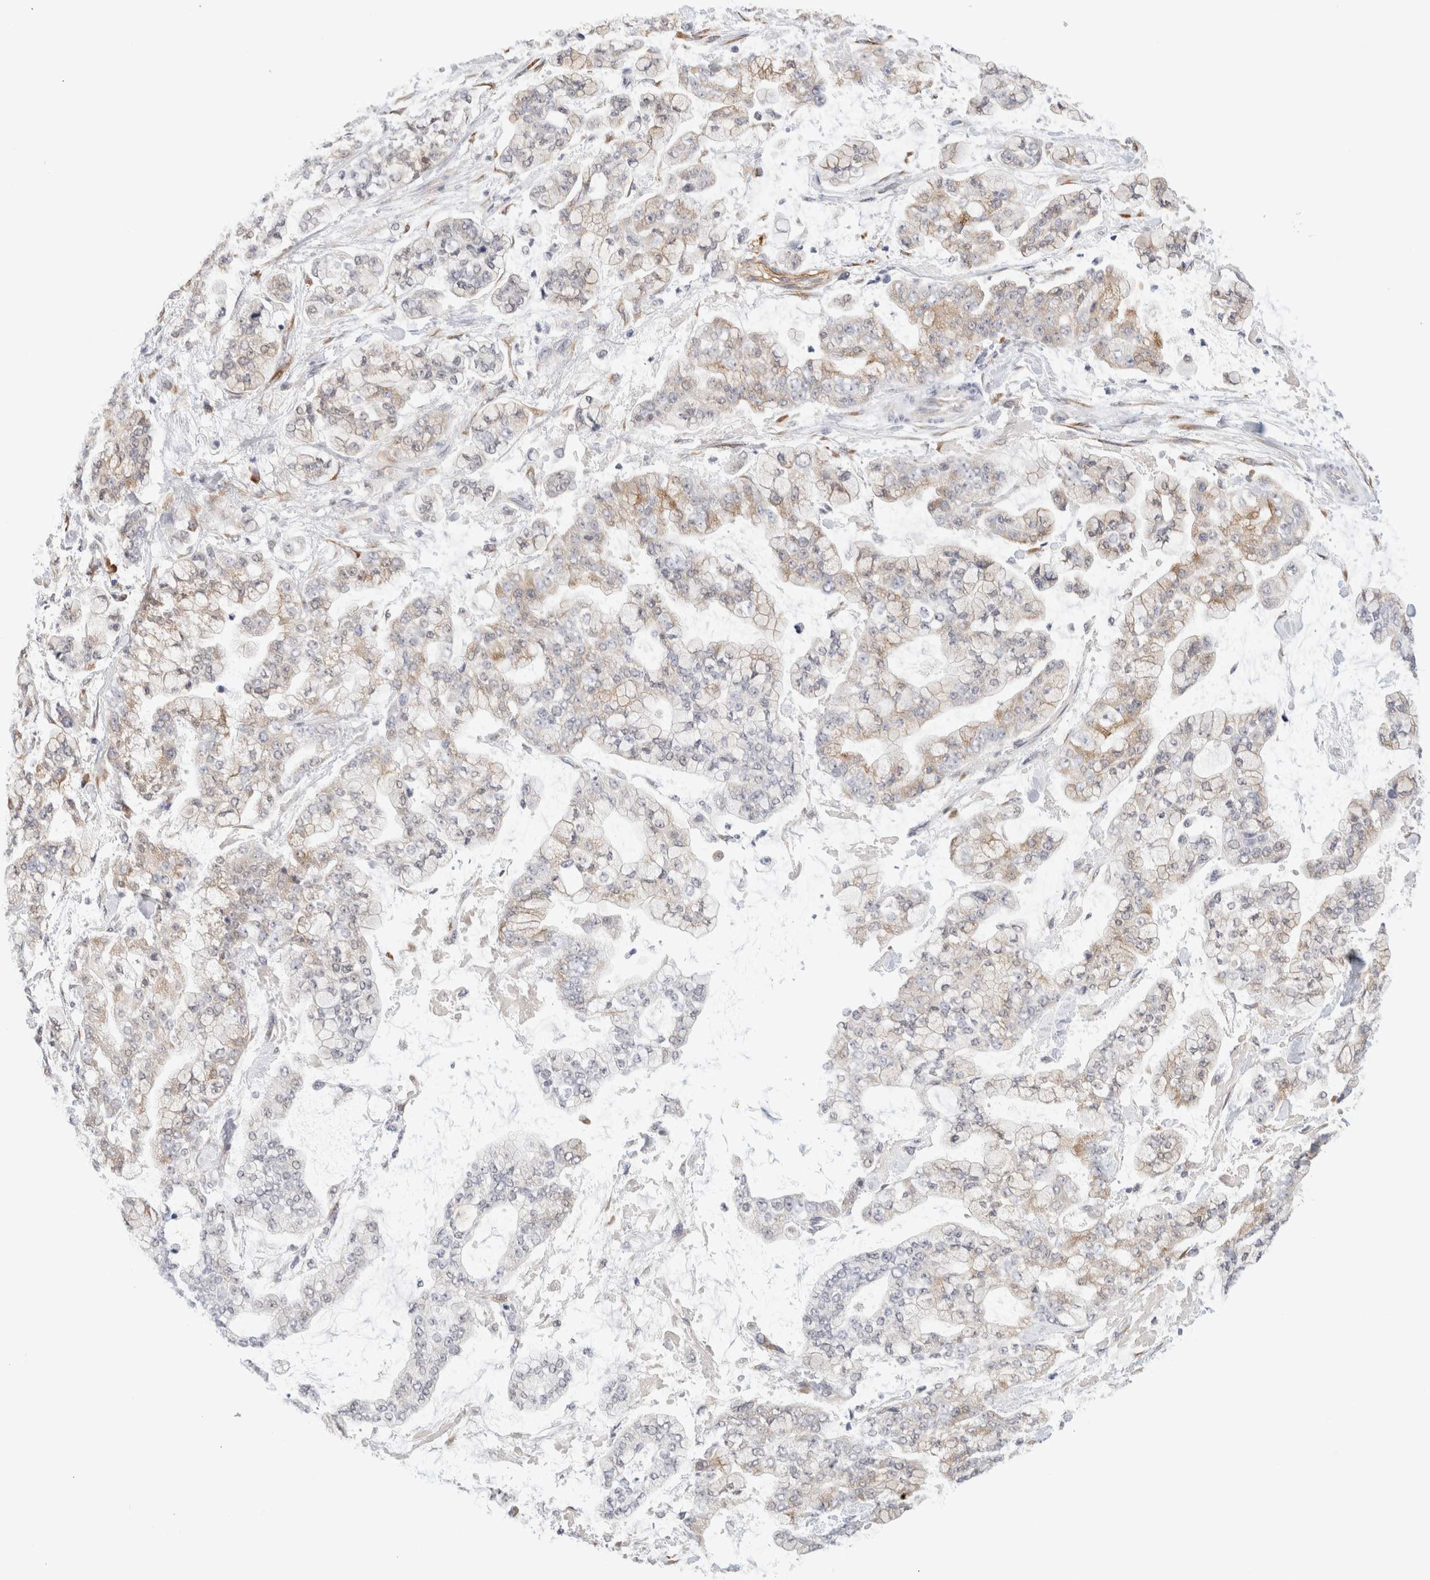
{"staining": {"intensity": "moderate", "quantity": "25%-75%", "location": "cytoplasmic/membranous"}, "tissue": "stomach cancer", "cell_type": "Tumor cells", "image_type": "cancer", "snomed": [{"axis": "morphology", "description": "Normal tissue, NOS"}, {"axis": "morphology", "description": "Adenocarcinoma, NOS"}, {"axis": "topography", "description": "Stomach, upper"}, {"axis": "topography", "description": "Stomach"}], "caption": "Stomach adenocarcinoma was stained to show a protein in brown. There is medium levels of moderate cytoplasmic/membranous staining in about 25%-75% of tumor cells.", "gene": "HDLBP", "patient": {"sex": "male", "age": 76}}